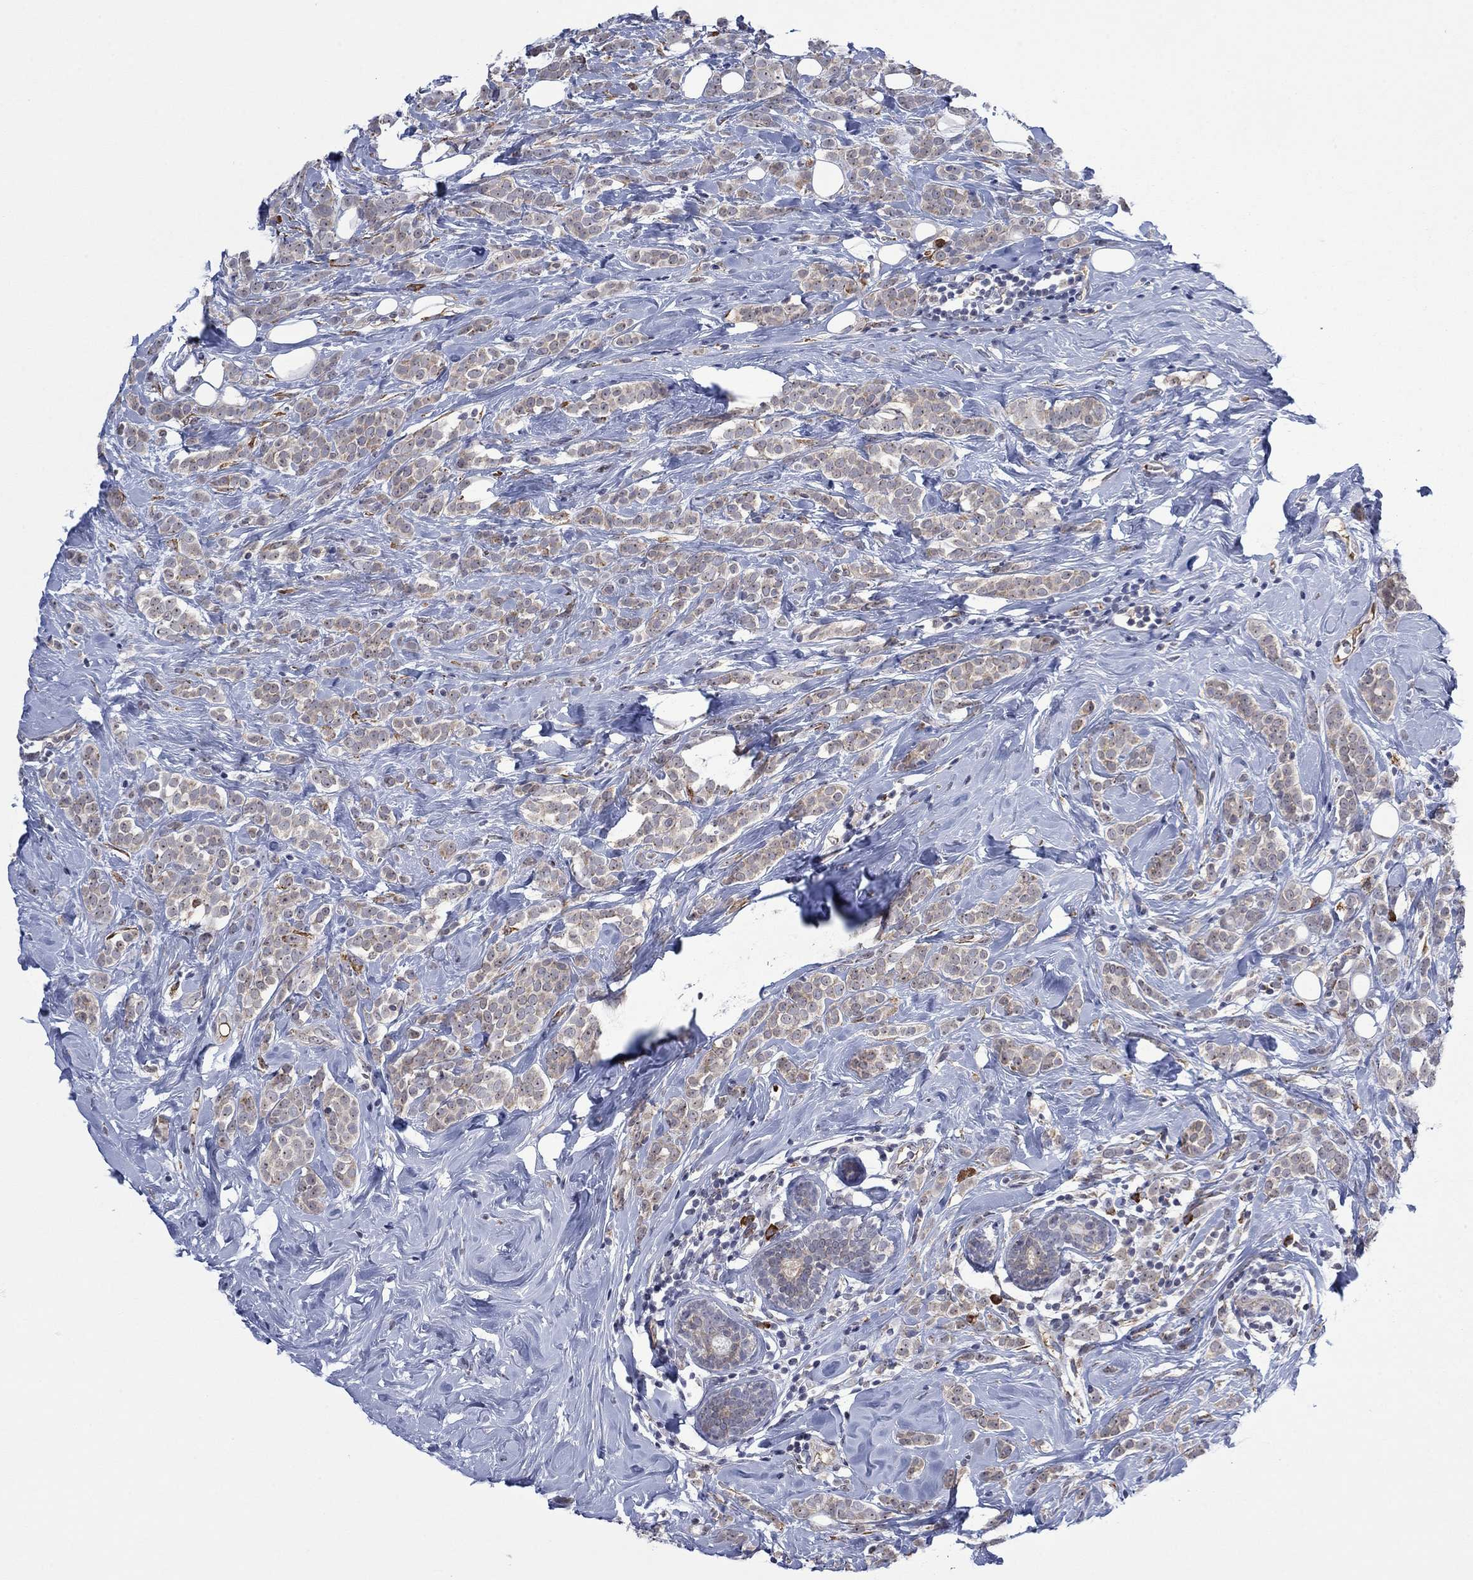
{"staining": {"intensity": "weak", "quantity": "25%-75%", "location": "cytoplasmic/membranous"}, "tissue": "breast cancer", "cell_type": "Tumor cells", "image_type": "cancer", "snomed": [{"axis": "morphology", "description": "Lobular carcinoma"}, {"axis": "topography", "description": "Breast"}], "caption": "Breast cancer (lobular carcinoma) stained with DAB IHC reveals low levels of weak cytoplasmic/membranous positivity in approximately 25%-75% of tumor cells. The protein is shown in brown color, while the nuclei are stained blue.", "gene": "MTRFR", "patient": {"sex": "female", "age": 49}}